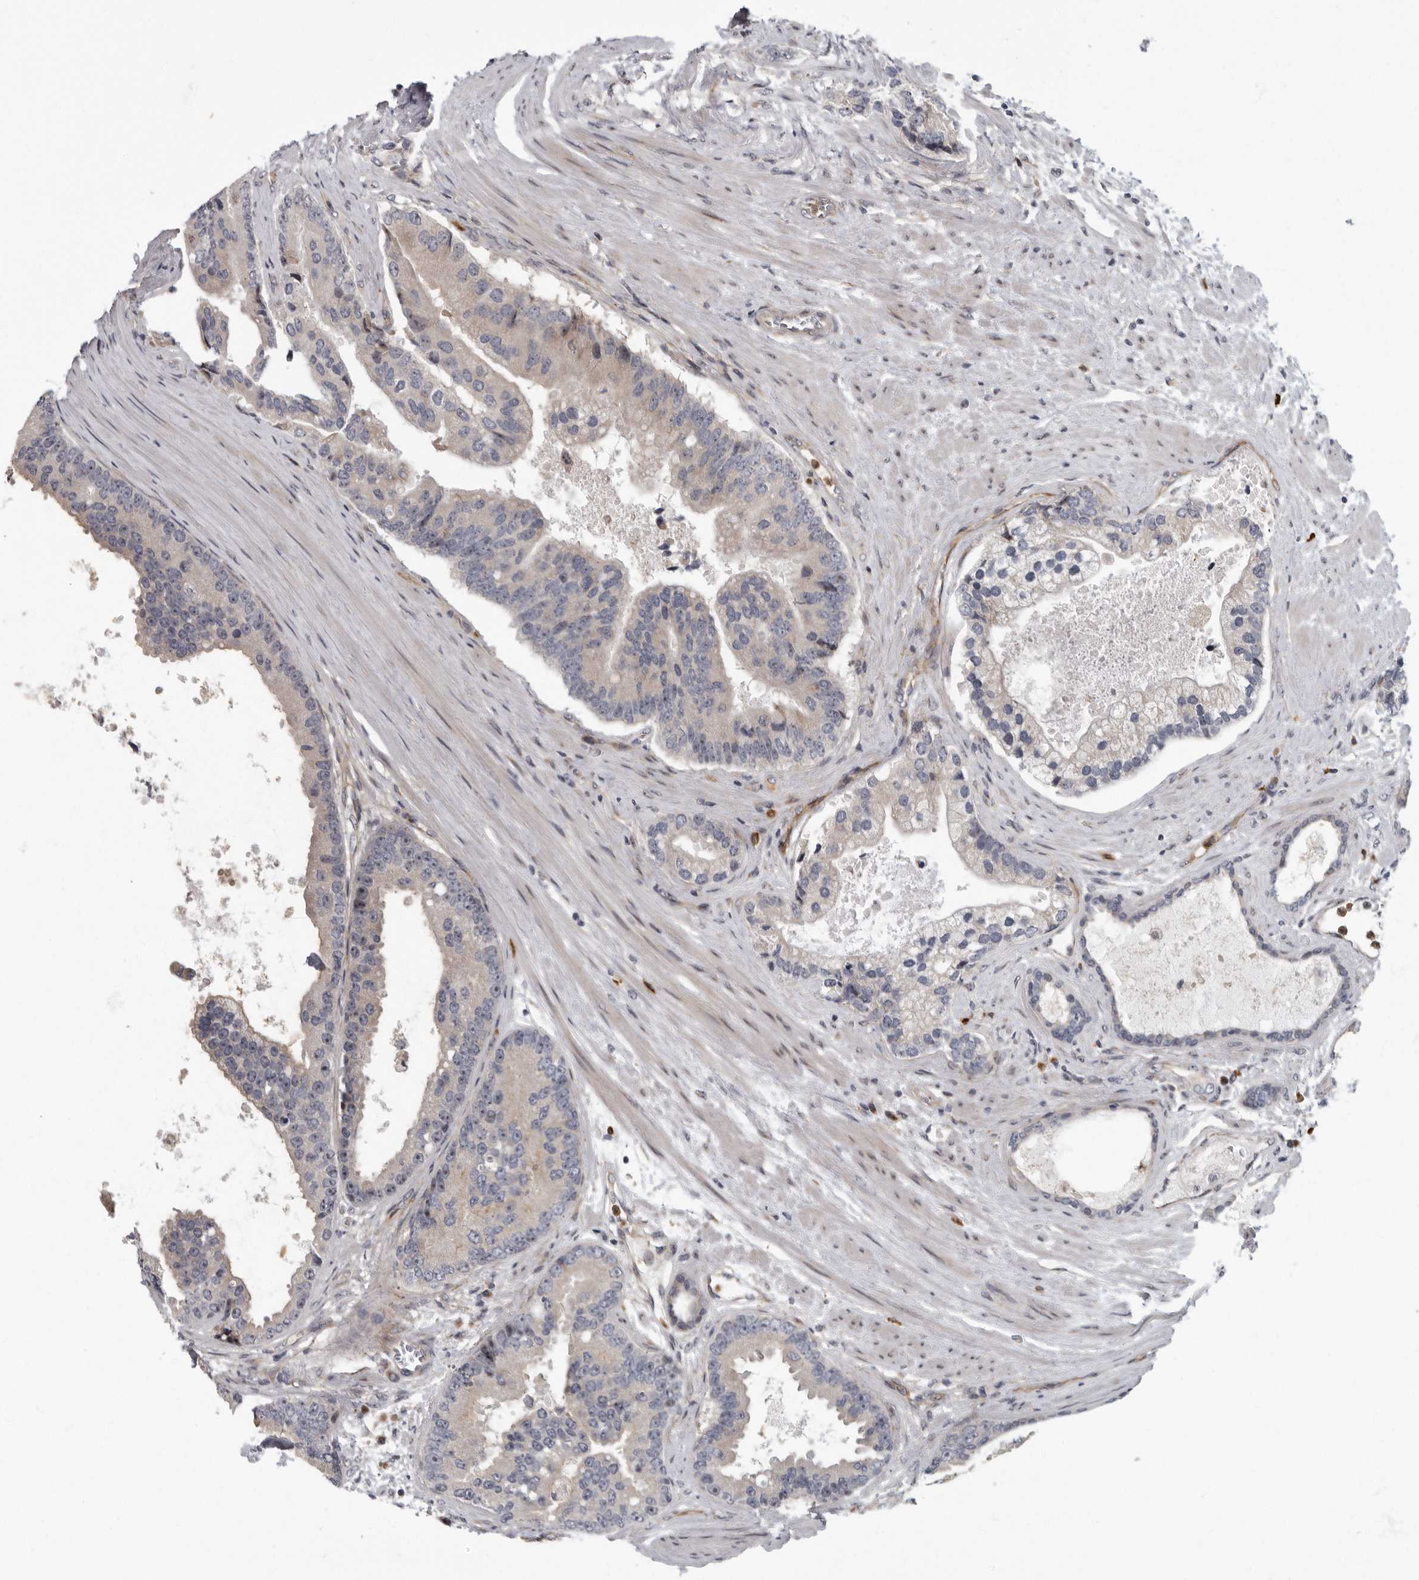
{"staining": {"intensity": "moderate", "quantity": "<25%", "location": "cytoplasmic/membranous"}, "tissue": "prostate cancer", "cell_type": "Tumor cells", "image_type": "cancer", "snomed": [{"axis": "morphology", "description": "Adenocarcinoma, High grade"}, {"axis": "topography", "description": "Prostate"}], "caption": "Protein analysis of prostate cancer tissue displays moderate cytoplasmic/membranous expression in about <25% of tumor cells.", "gene": "PDCD11", "patient": {"sex": "male", "age": 70}}